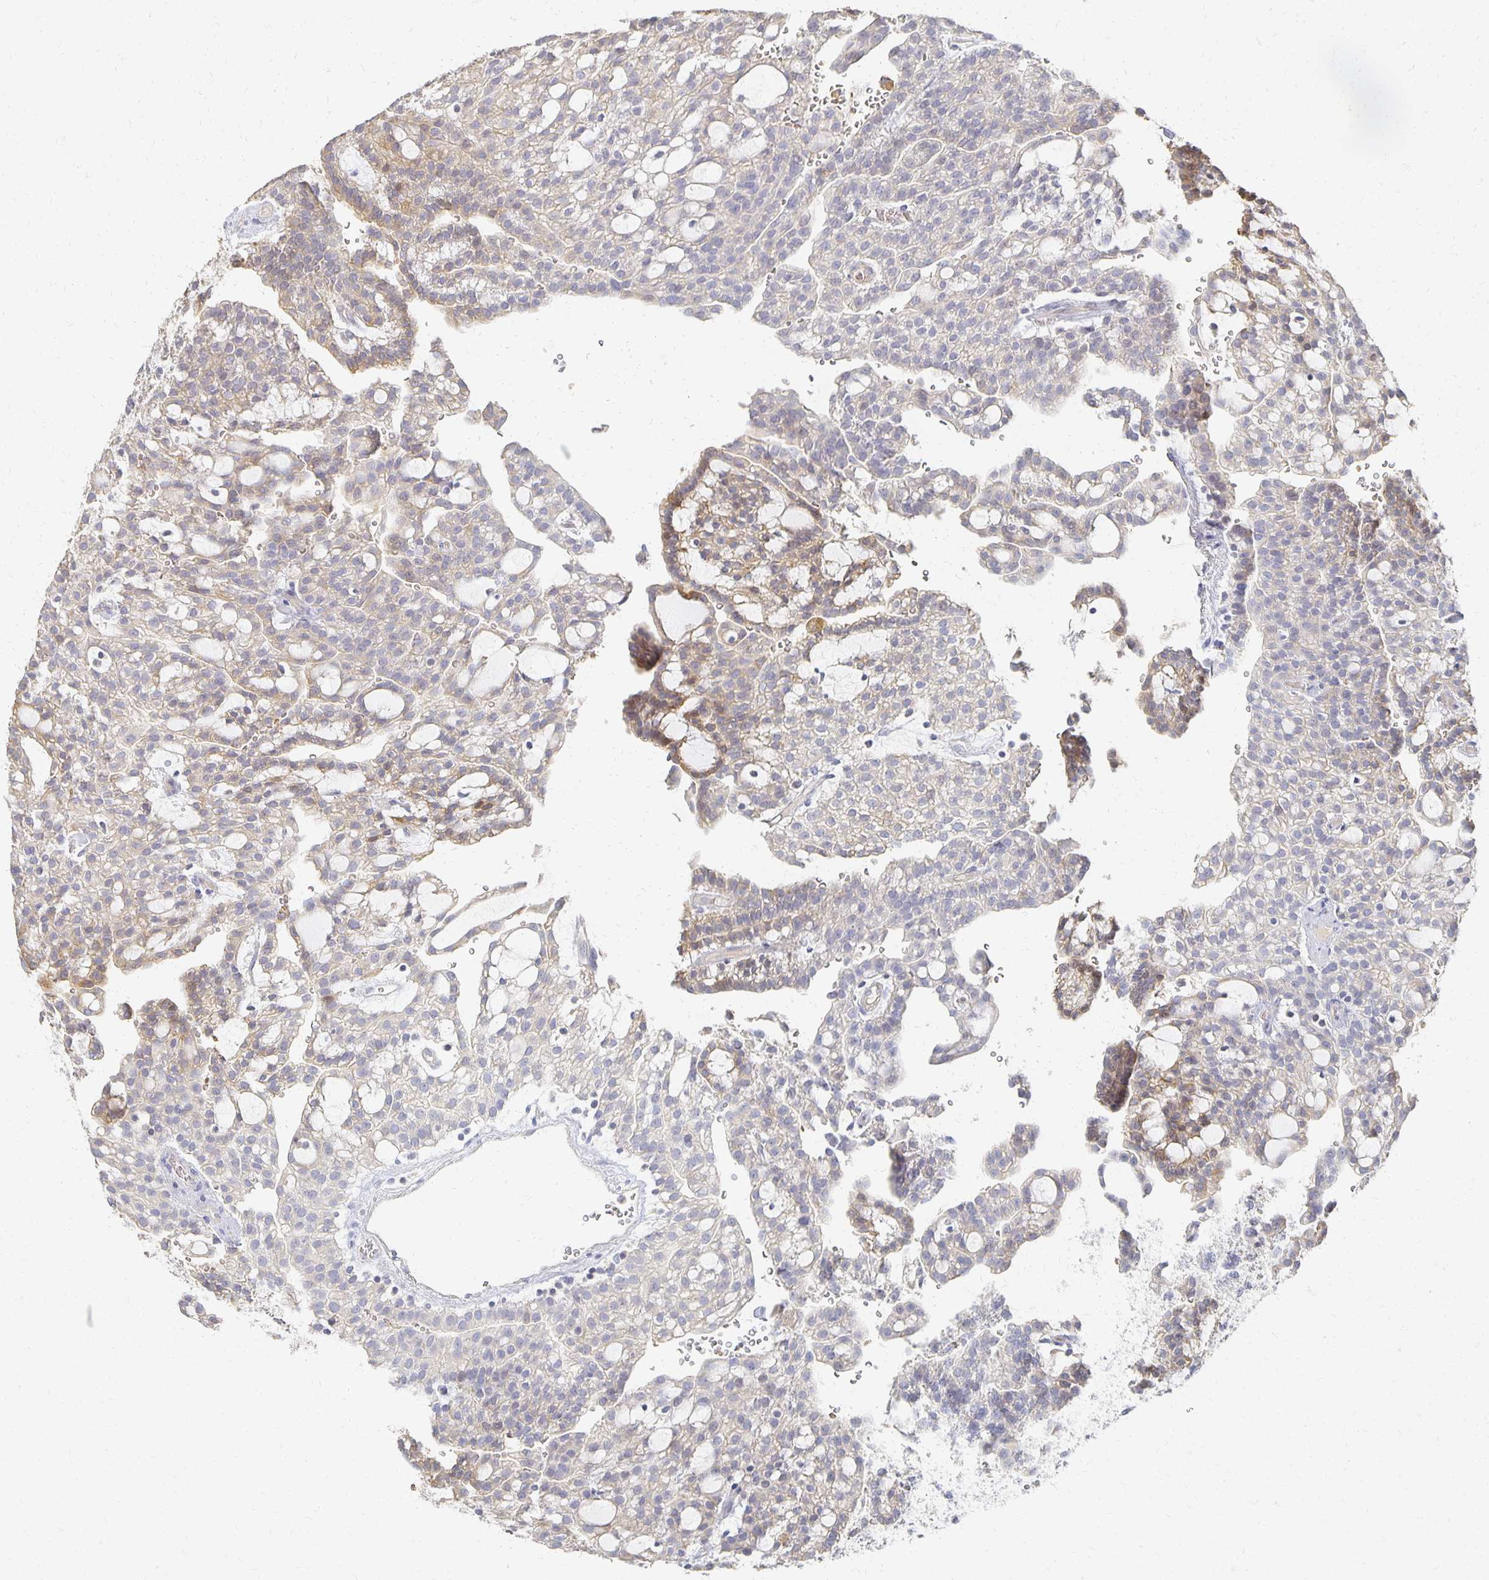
{"staining": {"intensity": "weak", "quantity": "<25%", "location": "cytoplasmic/membranous"}, "tissue": "renal cancer", "cell_type": "Tumor cells", "image_type": "cancer", "snomed": [{"axis": "morphology", "description": "Adenocarcinoma, NOS"}, {"axis": "topography", "description": "Kidney"}], "caption": "Immunohistochemical staining of human renal cancer (adenocarcinoma) shows no significant positivity in tumor cells.", "gene": "CST6", "patient": {"sex": "male", "age": 63}}